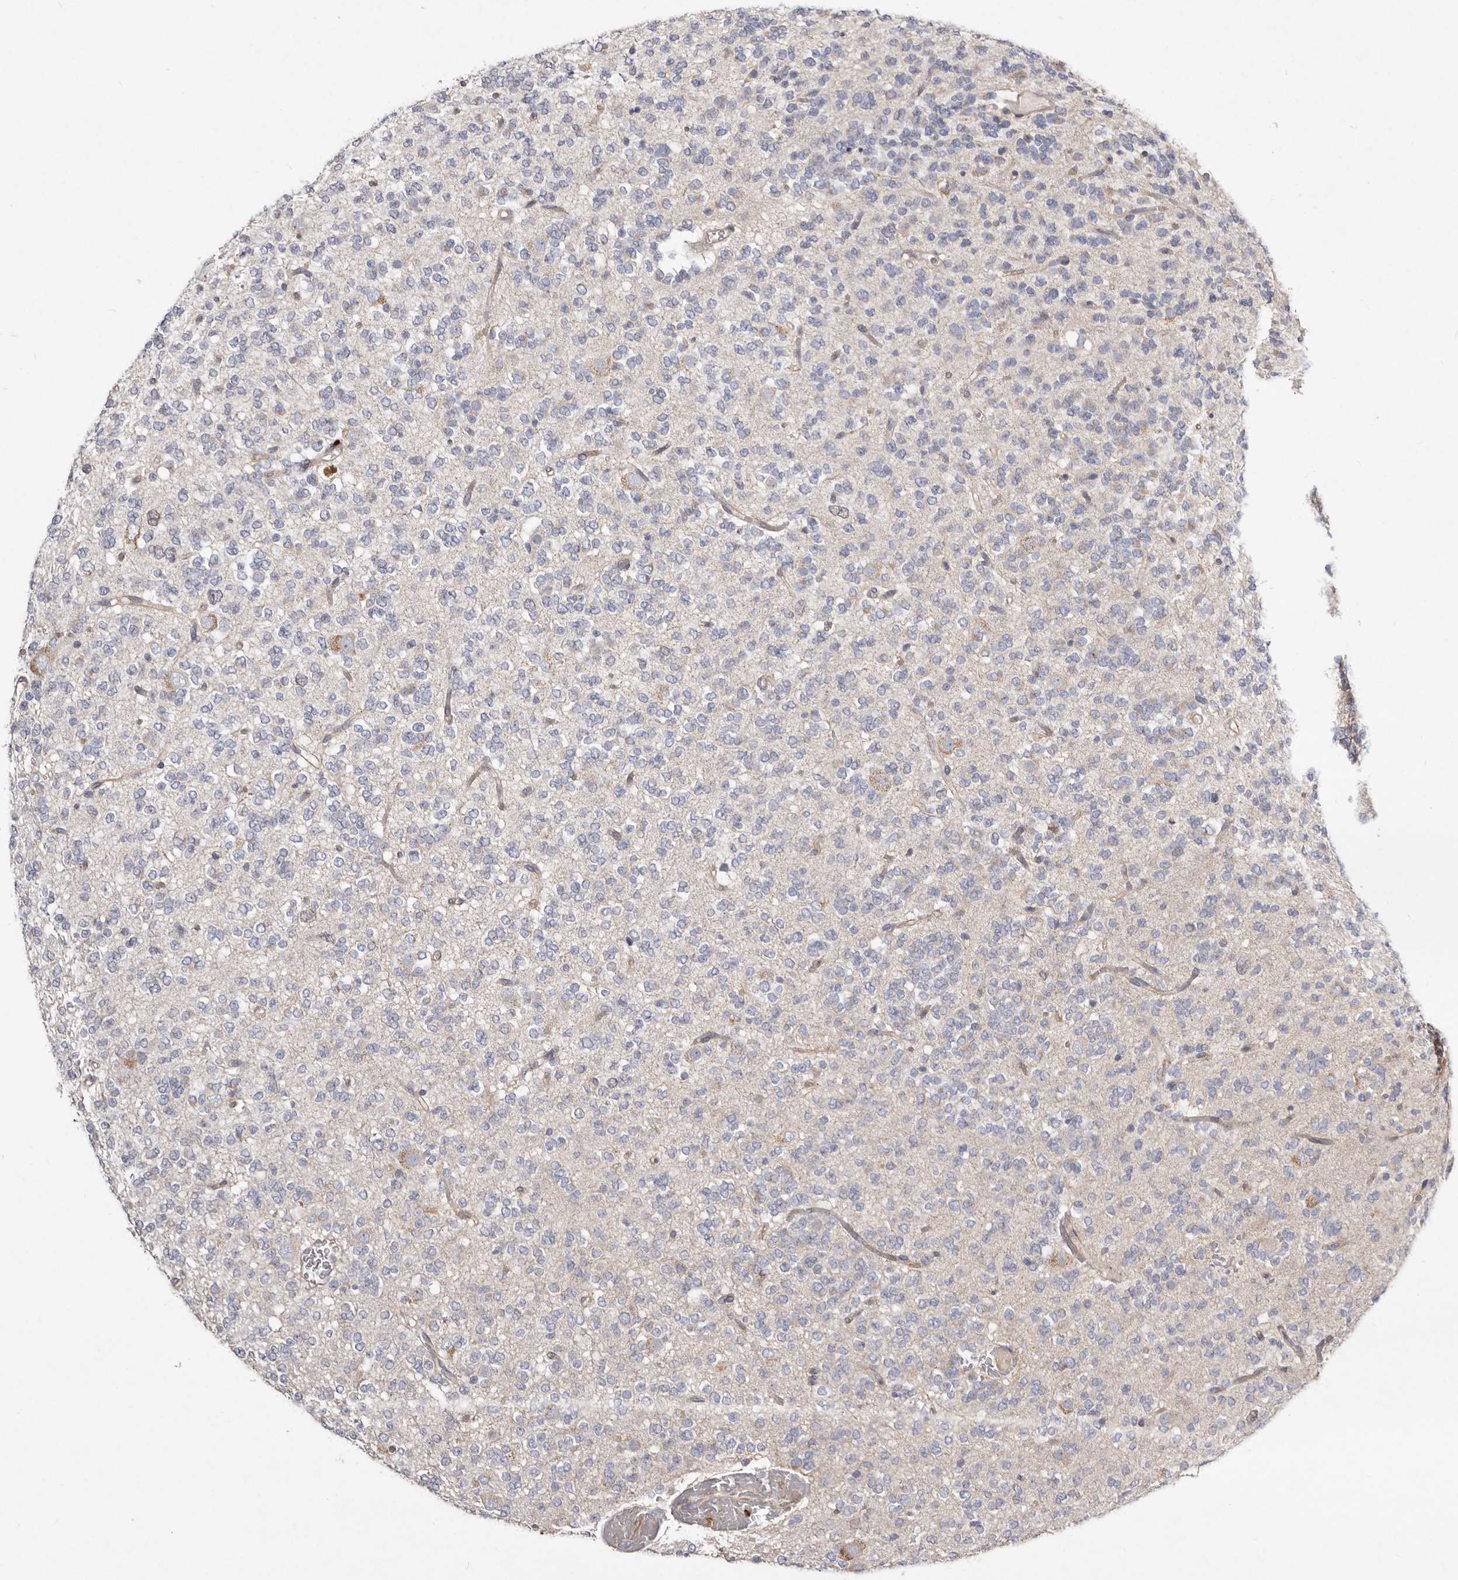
{"staining": {"intensity": "negative", "quantity": "none", "location": "none"}, "tissue": "glioma", "cell_type": "Tumor cells", "image_type": "cancer", "snomed": [{"axis": "morphology", "description": "Glioma, malignant, Low grade"}, {"axis": "topography", "description": "Brain"}], "caption": "Tumor cells show no significant protein positivity in malignant glioma (low-grade).", "gene": "SLC25A20", "patient": {"sex": "male", "age": 38}}